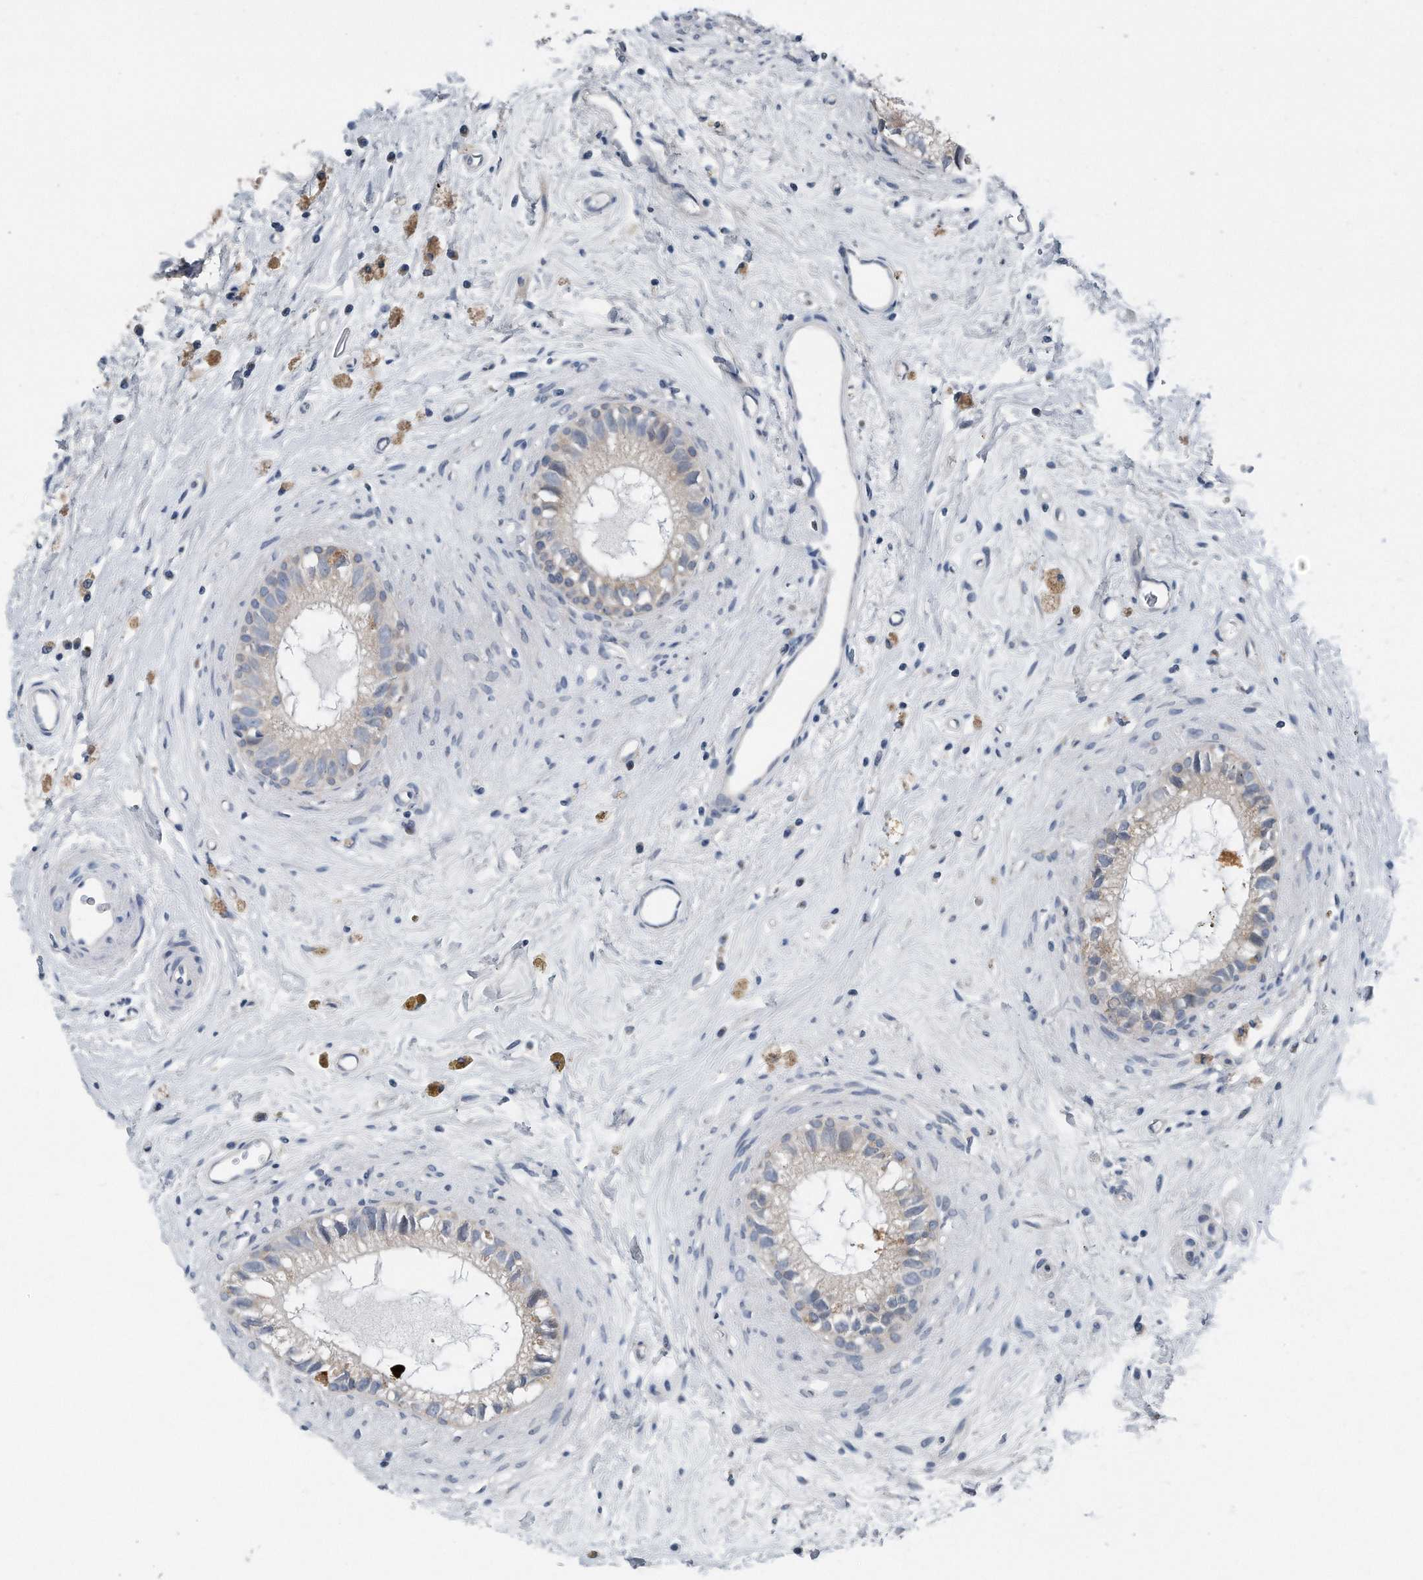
{"staining": {"intensity": "weak", "quantity": ">75%", "location": "cytoplasmic/membranous"}, "tissue": "epididymis", "cell_type": "Glandular cells", "image_type": "normal", "snomed": [{"axis": "morphology", "description": "Normal tissue, NOS"}, {"axis": "topography", "description": "Epididymis"}], "caption": "The micrograph shows staining of unremarkable epididymis, revealing weak cytoplasmic/membranous protein positivity (brown color) within glandular cells. Nuclei are stained in blue.", "gene": "YRDC", "patient": {"sex": "male", "age": 80}}